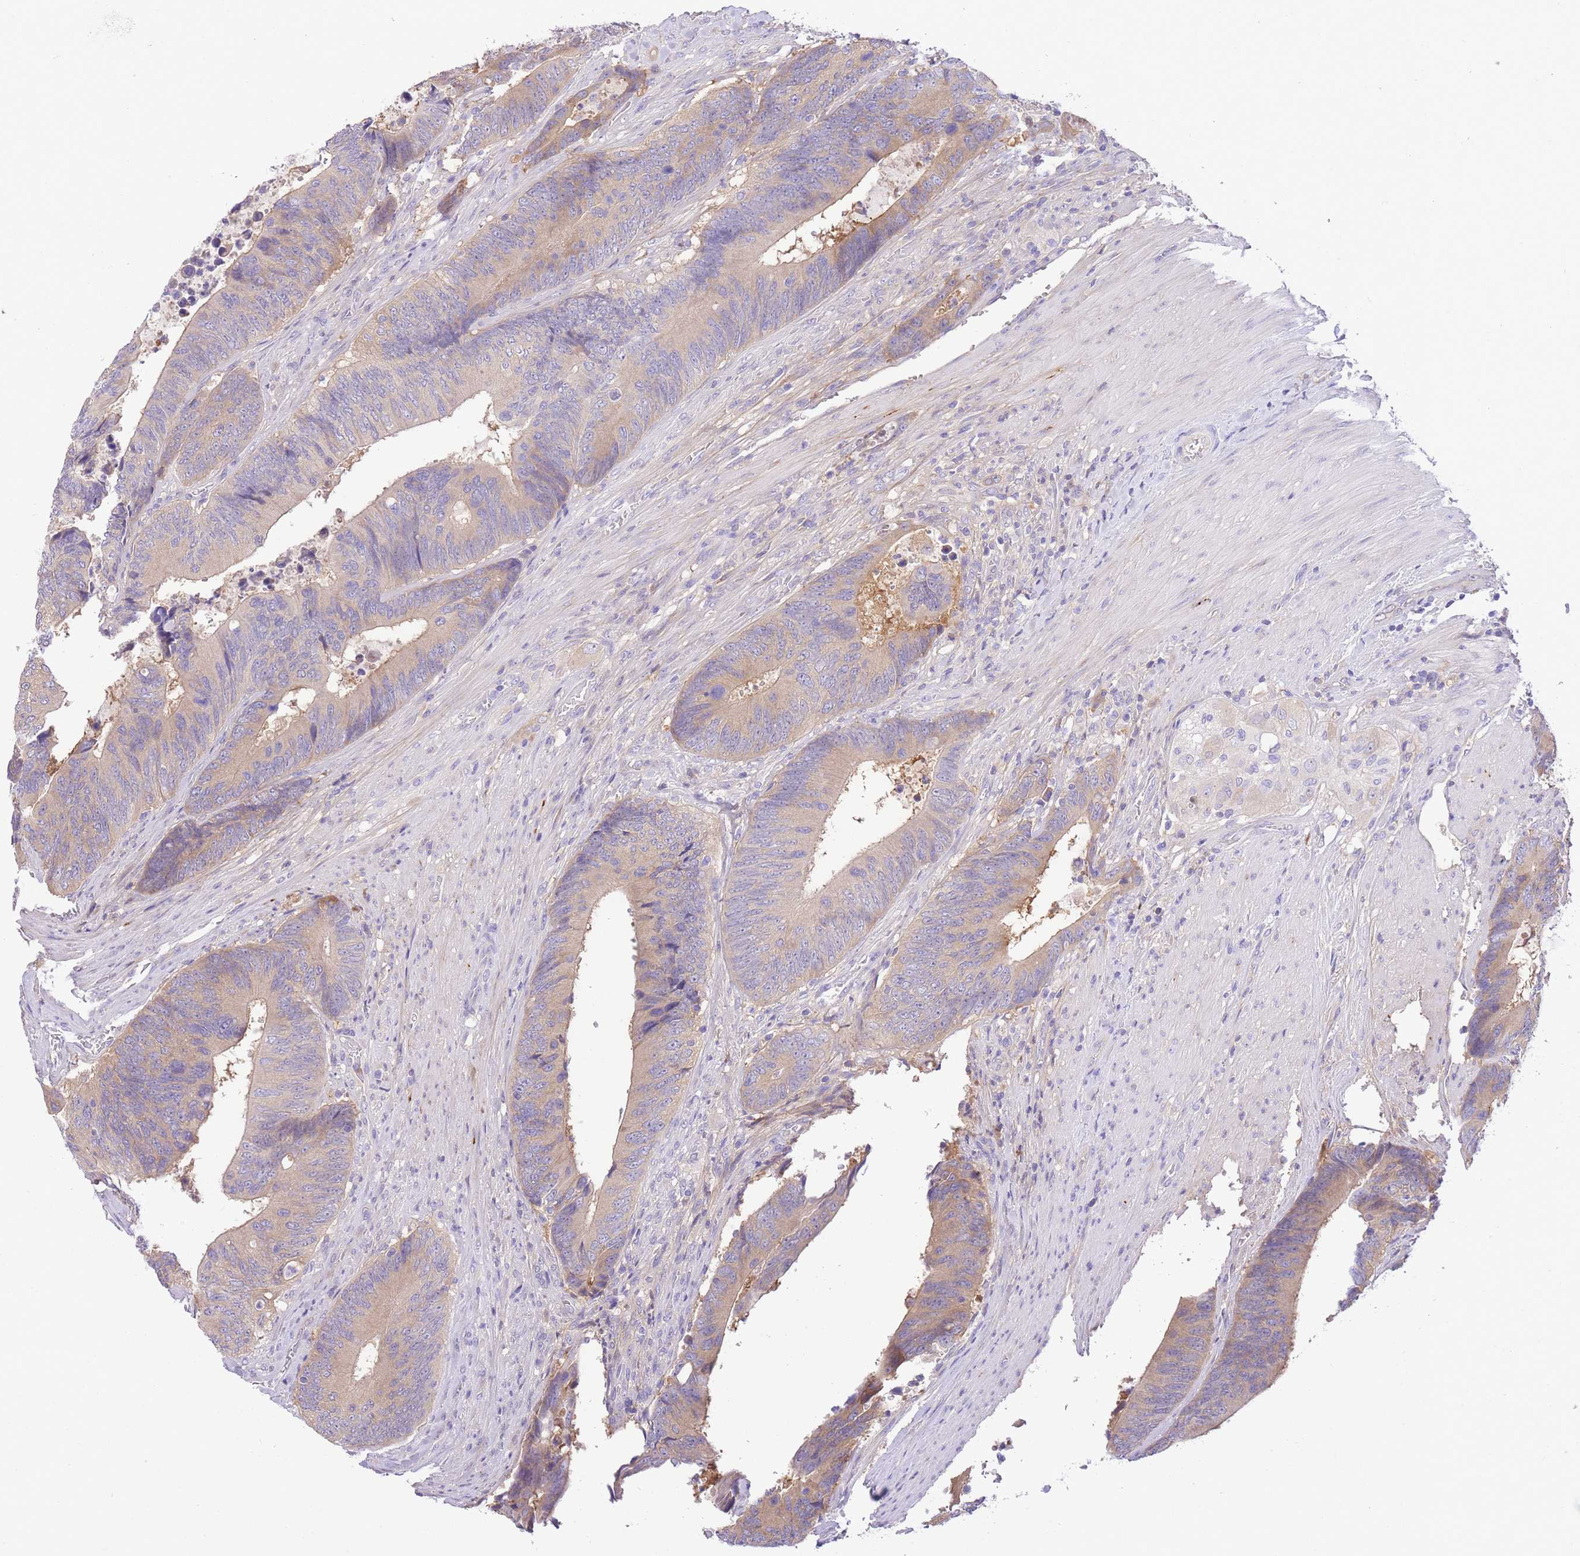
{"staining": {"intensity": "weak", "quantity": ">75%", "location": "cytoplasmic/membranous"}, "tissue": "colorectal cancer", "cell_type": "Tumor cells", "image_type": "cancer", "snomed": [{"axis": "morphology", "description": "Adenocarcinoma, NOS"}, {"axis": "topography", "description": "Colon"}], "caption": "This is an image of IHC staining of colorectal cancer (adenocarcinoma), which shows weak positivity in the cytoplasmic/membranous of tumor cells.", "gene": "LIPH", "patient": {"sex": "male", "age": 87}}